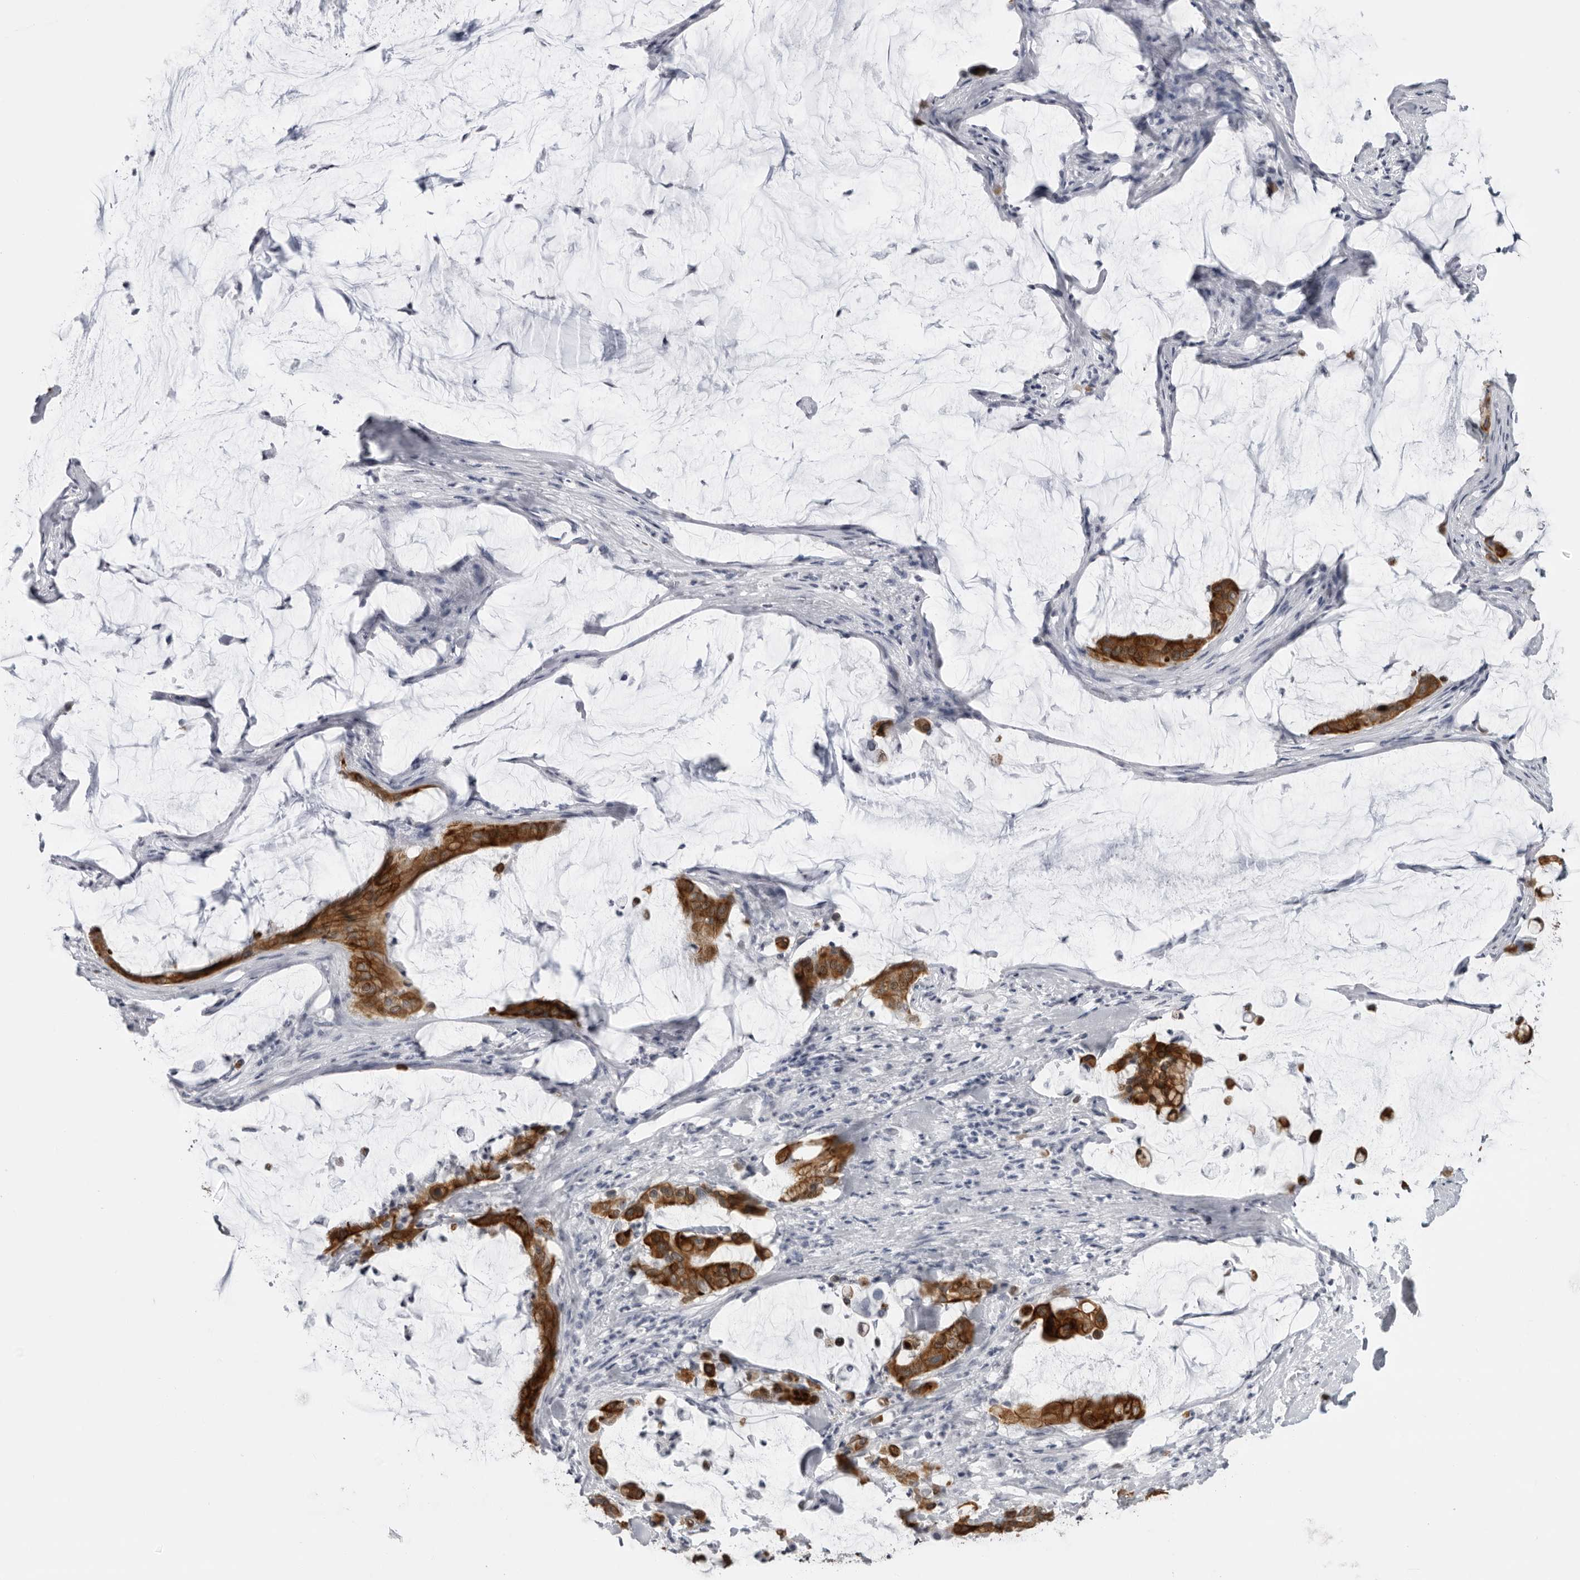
{"staining": {"intensity": "strong", "quantity": ">75%", "location": "cytoplasmic/membranous"}, "tissue": "pancreatic cancer", "cell_type": "Tumor cells", "image_type": "cancer", "snomed": [{"axis": "morphology", "description": "Adenocarcinoma, NOS"}, {"axis": "topography", "description": "Pancreas"}], "caption": "The histopathology image exhibits staining of adenocarcinoma (pancreatic), revealing strong cytoplasmic/membranous protein staining (brown color) within tumor cells.", "gene": "SERPINF2", "patient": {"sex": "male", "age": 41}}